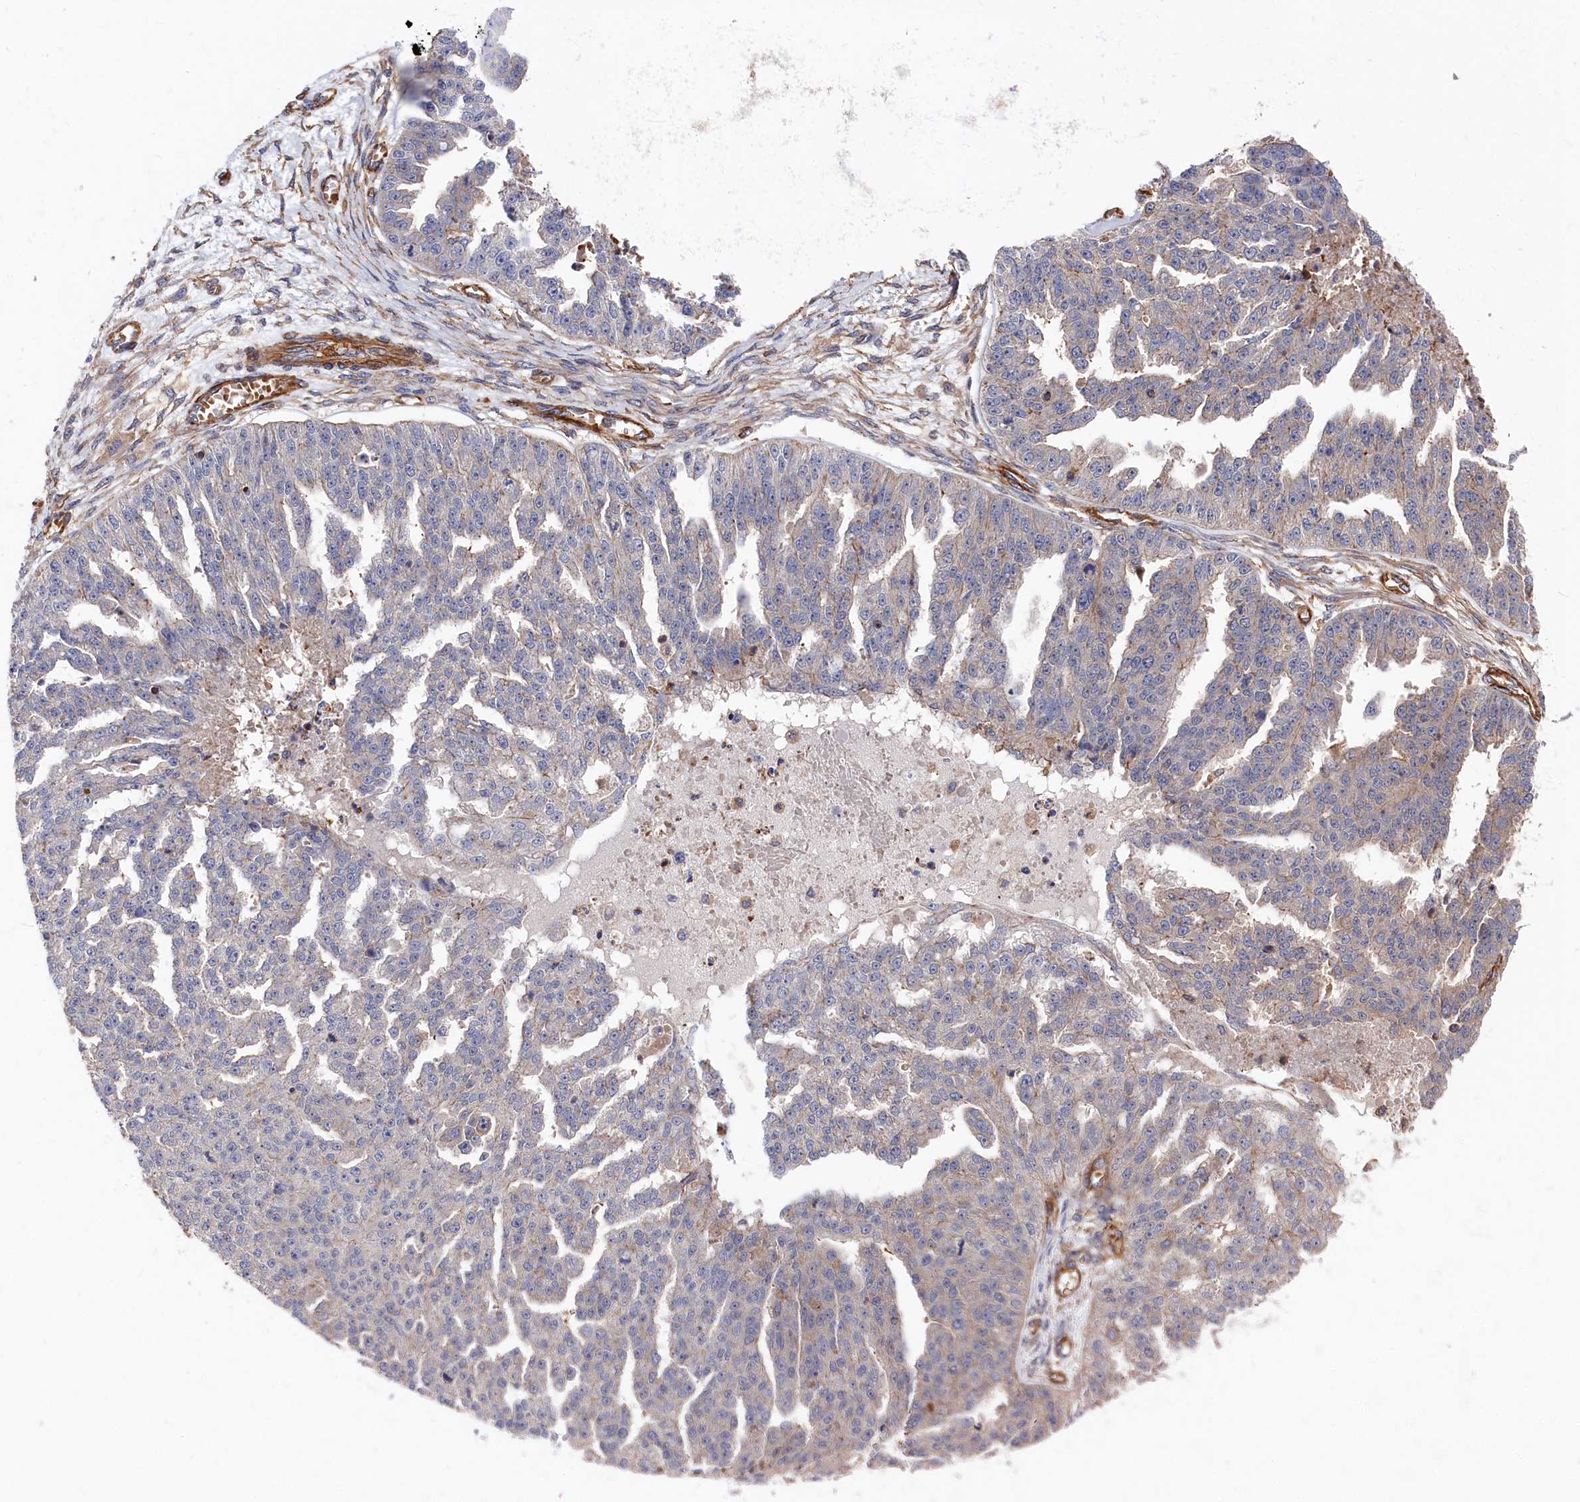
{"staining": {"intensity": "negative", "quantity": "none", "location": "none"}, "tissue": "ovarian cancer", "cell_type": "Tumor cells", "image_type": "cancer", "snomed": [{"axis": "morphology", "description": "Cystadenocarcinoma, serous, NOS"}, {"axis": "topography", "description": "Ovary"}], "caption": "High magnification brightfield microscopy of ovarian serous cystadenocarcinoma stained with DAB (3,3'-diaminobenzidine) (brown) and counterstained with hematoxylin (blue): tumor cells show no significant positivity.", "gene": "LDHD", "patient": {"sex": "female", "age": 58}}